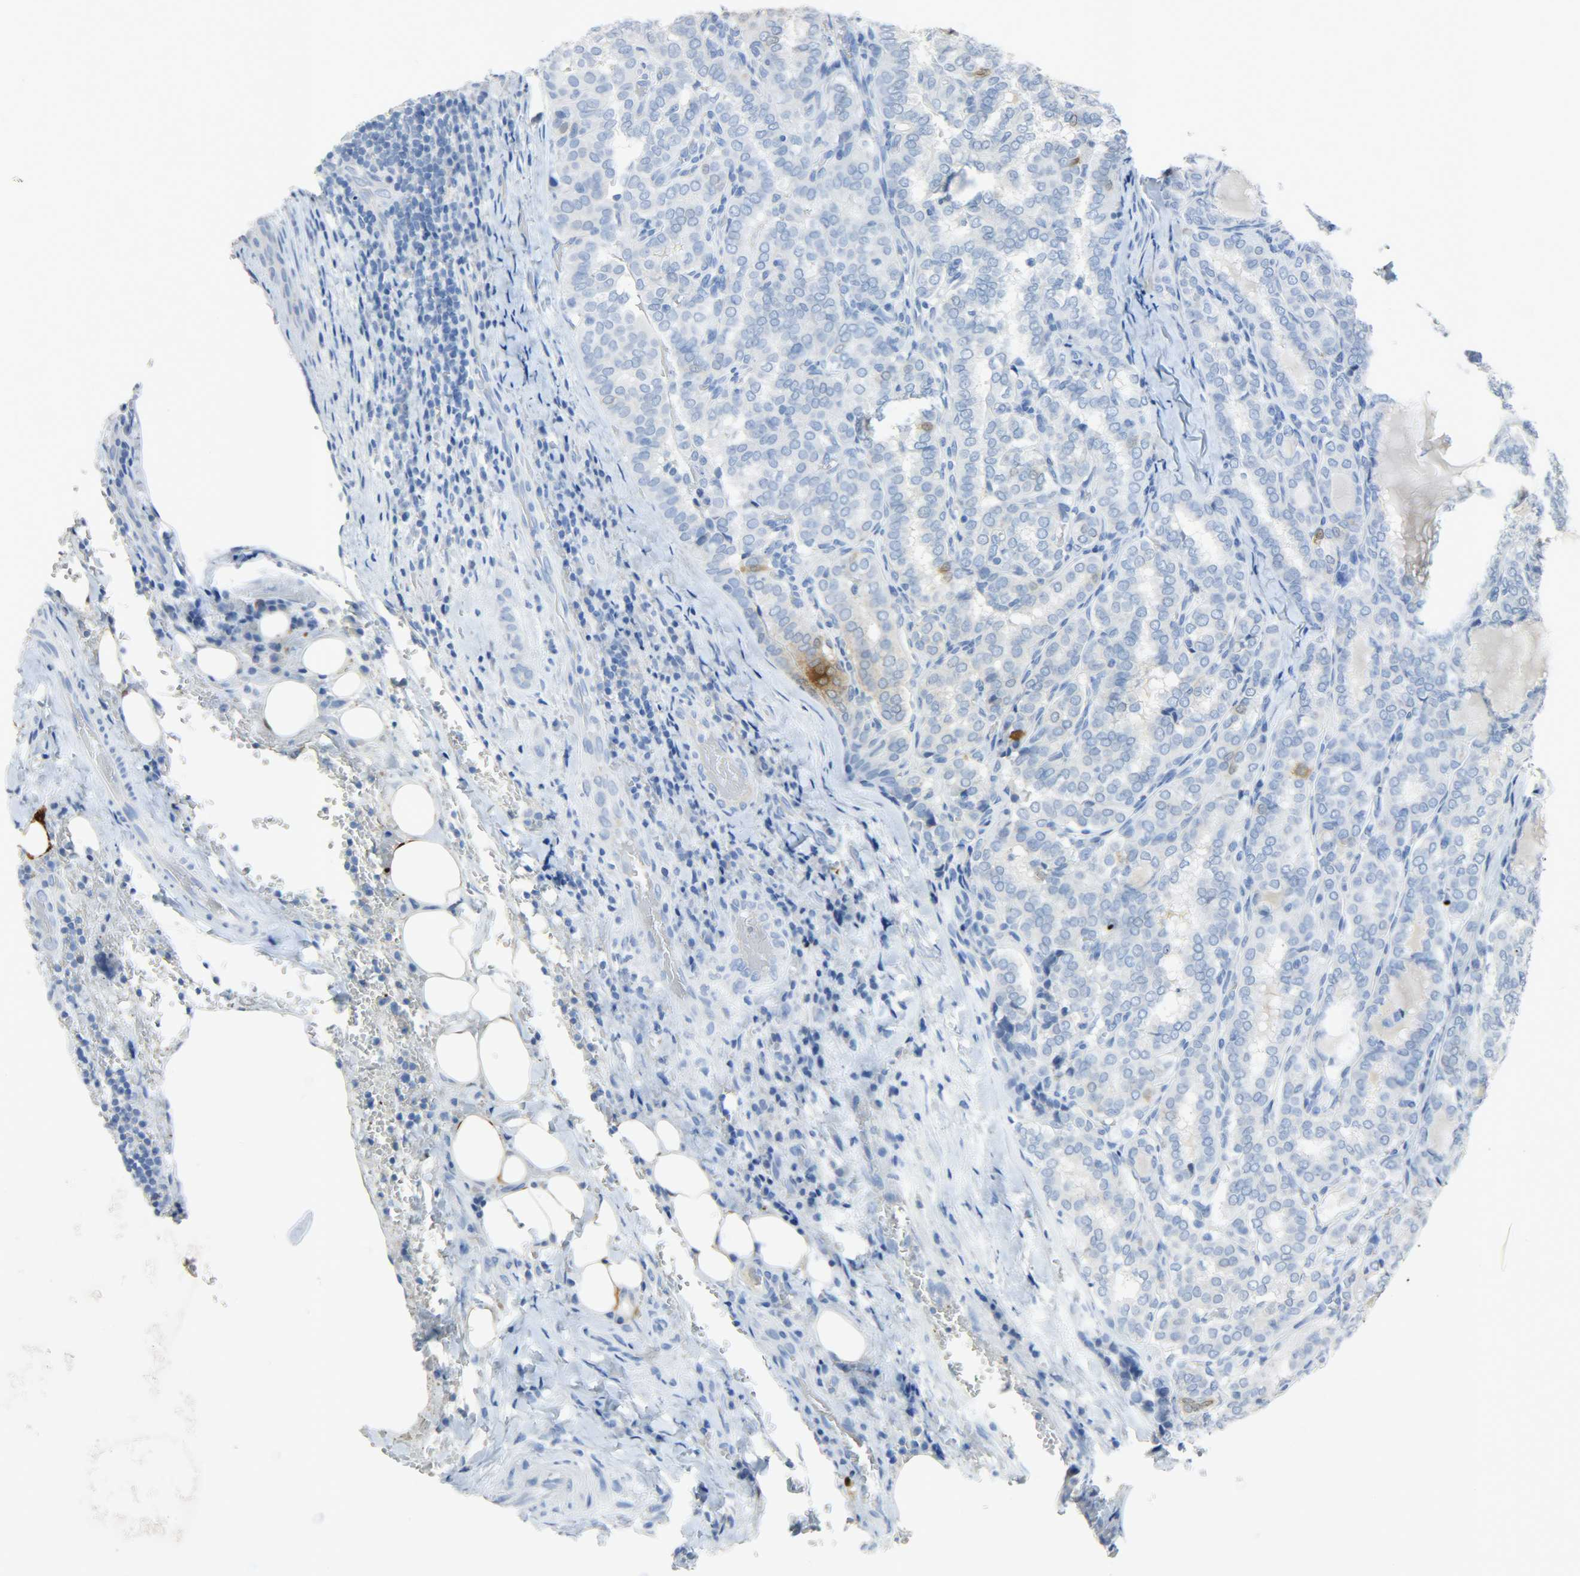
{"staining": {"intensity": "weak", "quantity": "<25%", "location": "cytoplasmic/membranous"}, "tissue": "thyroid cancer", "cell_type": "Tumor cells", "image_type": "cancer", "snomed": [{"axis": "morphology", "description": "Papillary adenocarcinoma, NOS"}, {"axis": "topography", "description": "Thyroid gland"}], "caption": "The immunohistochemistry micrograph has no significant expression in tumor cells of papillary adenocarcinoma (thyroid) tissue. (DAB (3,3'-diaminobenzidine) IHC with hematoxylin counter stain).", "gene": "CA3", "patient": {"sex": "female", "age": 30}}